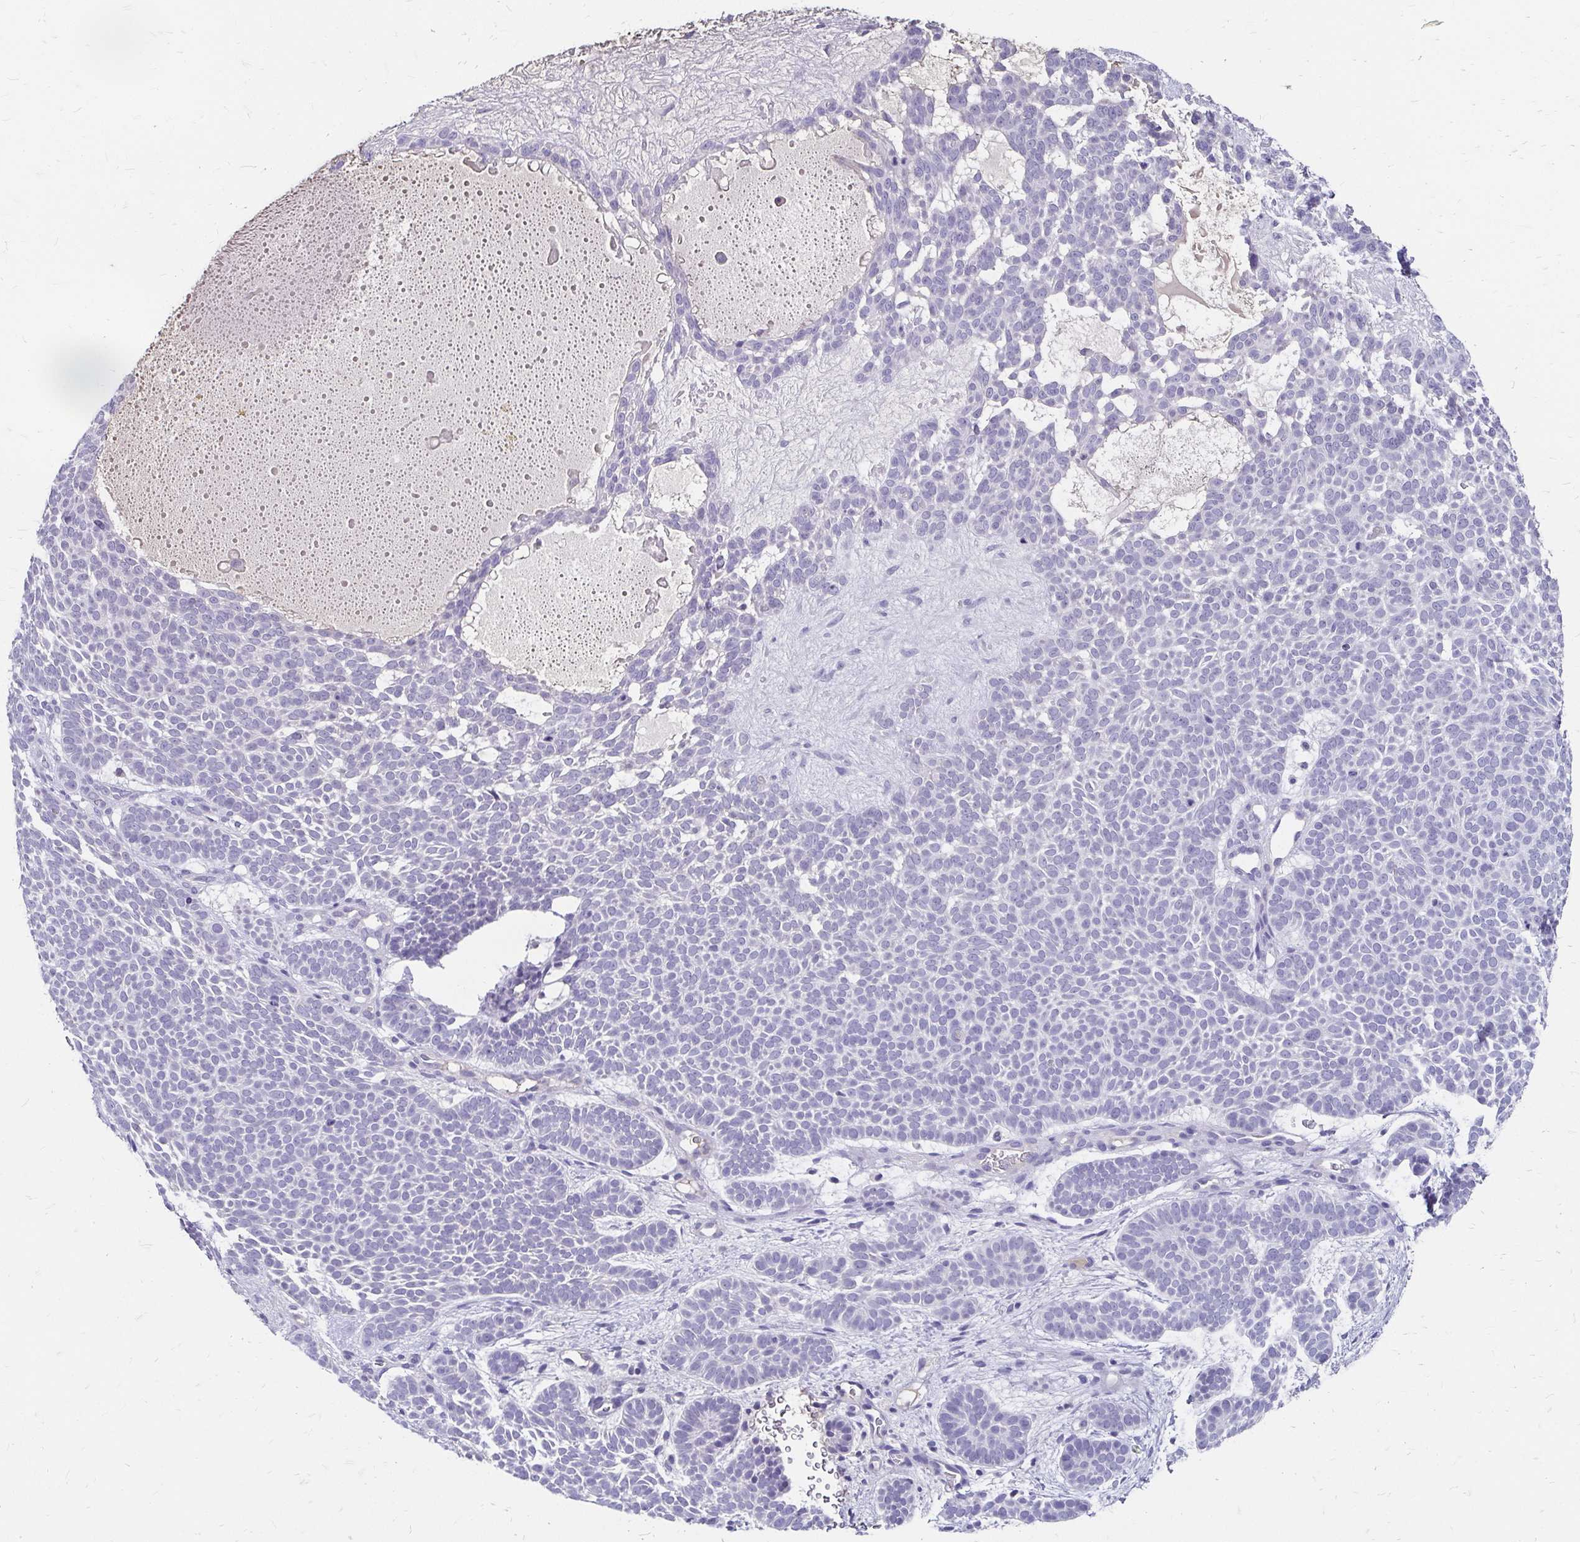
{"staining": {"intensity": "negative", "quantity": "none", "location": "none"}, "tissue": "skin cancer", "cell_type": "Tumor cells", "image_type": "cancer", "snomed": [{"axis": "morphology", "description": "Basal cell carcinoma"}, {"axis": "topography", "description": "Skin"}], "caption": "Immunohistochemical staining of basal cell carcinoma (skin) reveals no significant expression in tumor cells.", "gene": "SCG3", "patient": {"sex": "female", "age": 82}}